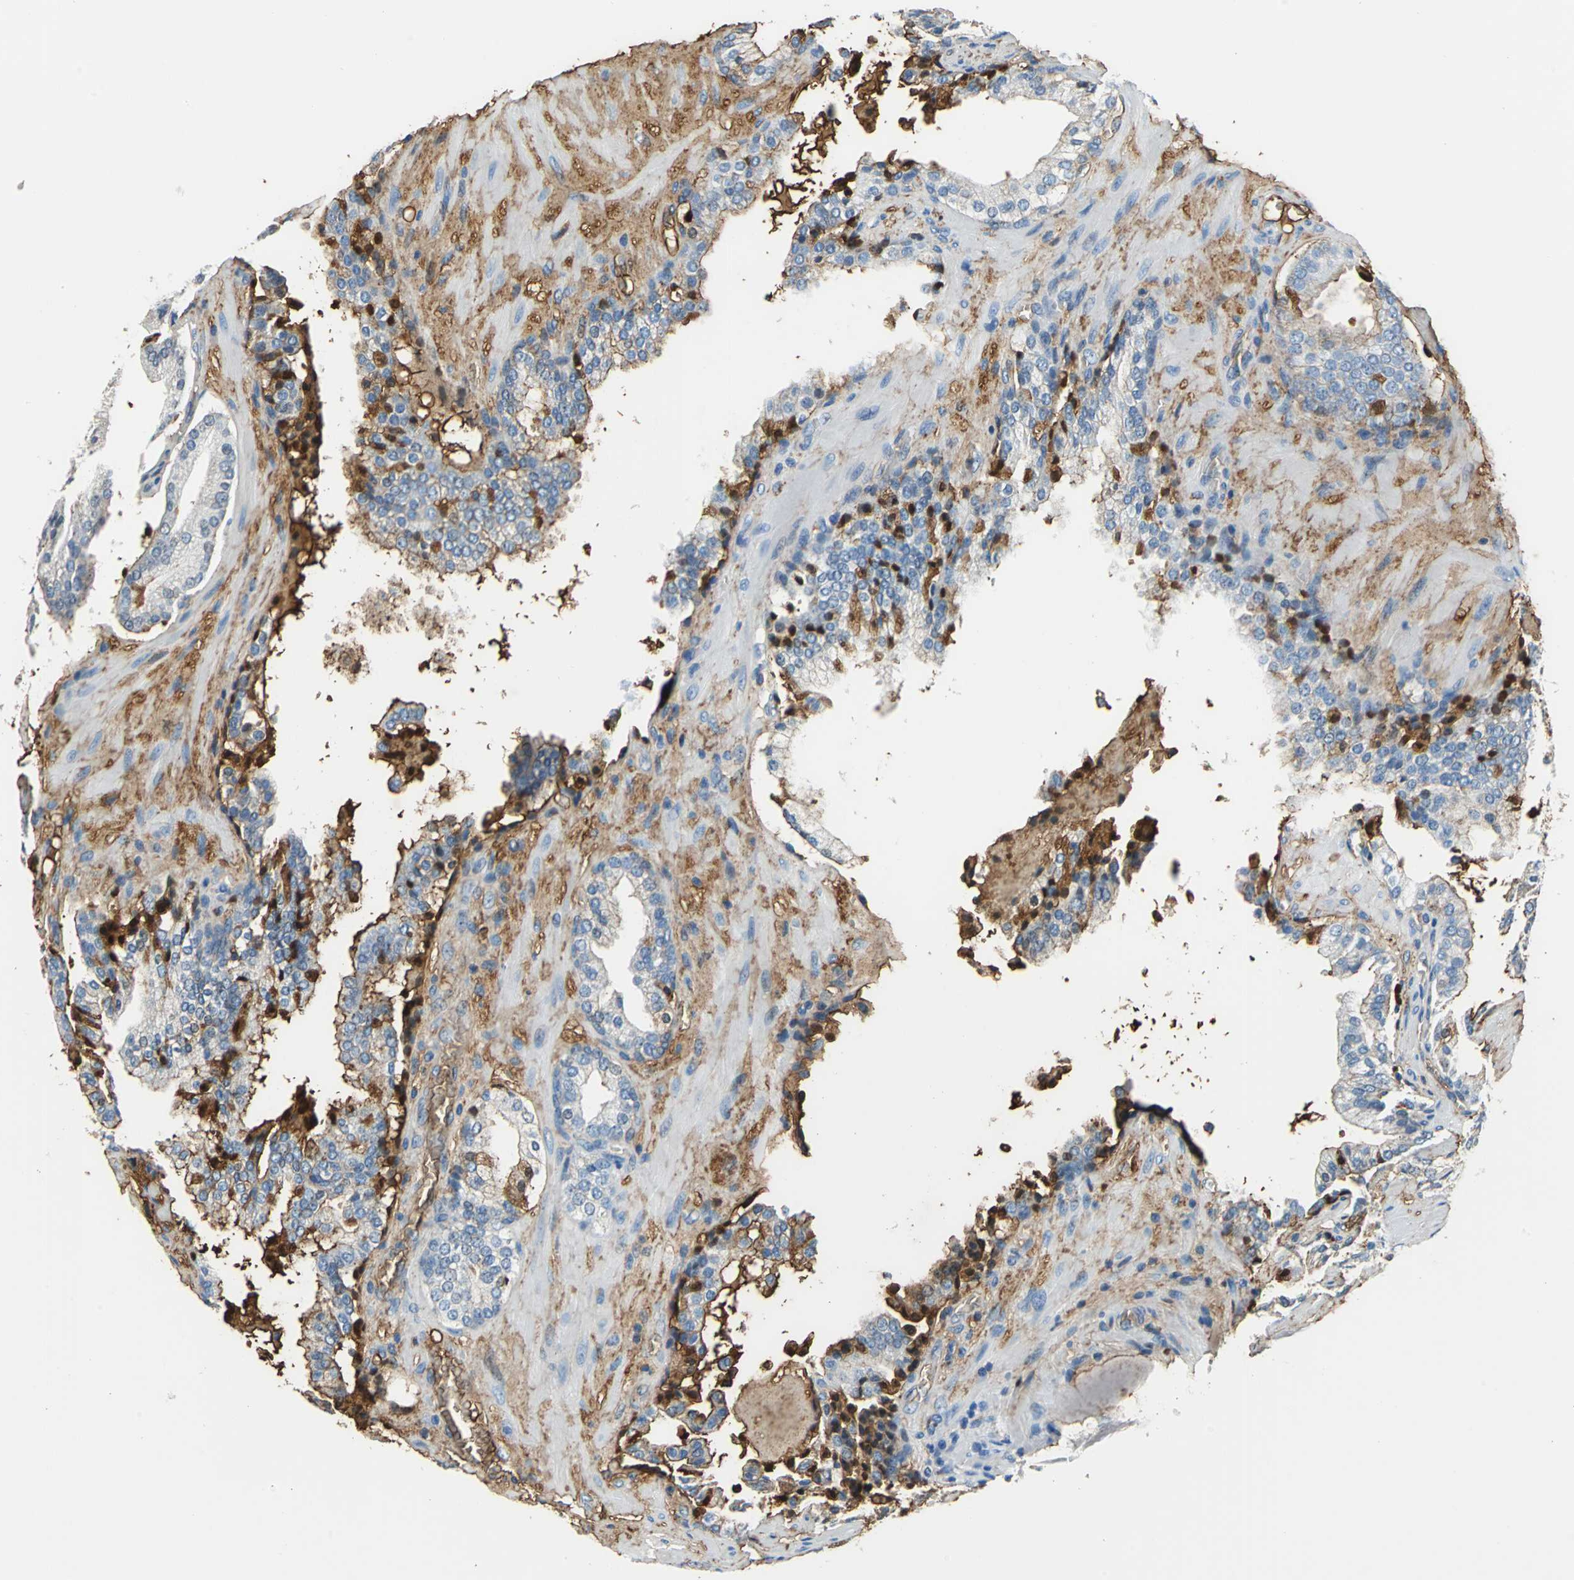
{"staining": {"intensity": "moderate", "quantity": "25%-75%", "location": "cytoplasmic/membranous,nuclear"}, "tissue": "prostate cancer", "cell_type": "Tumor cells", "image_type": "cancer", "snomed": [{"axis": "morphology", "description": "Adenocarcinoma, High grade"}, {"axis": "topography", "description": "Prostate"}], "caption": "Immunohistochemistry photomicrograph of neoplastic tissue: human high-grade adenocarcinoma (prostate) stained using immunohistochemistry (IHC) exhibits medium levels of moderate protein expression localized specifically in the cytoplasmic/membranous and nuclear of tumor cells, appearing as a cytoplasmic/membranous and nuclear brown color.", "gene": "ALB", "patient": {"sex": "male", "age": 68}}